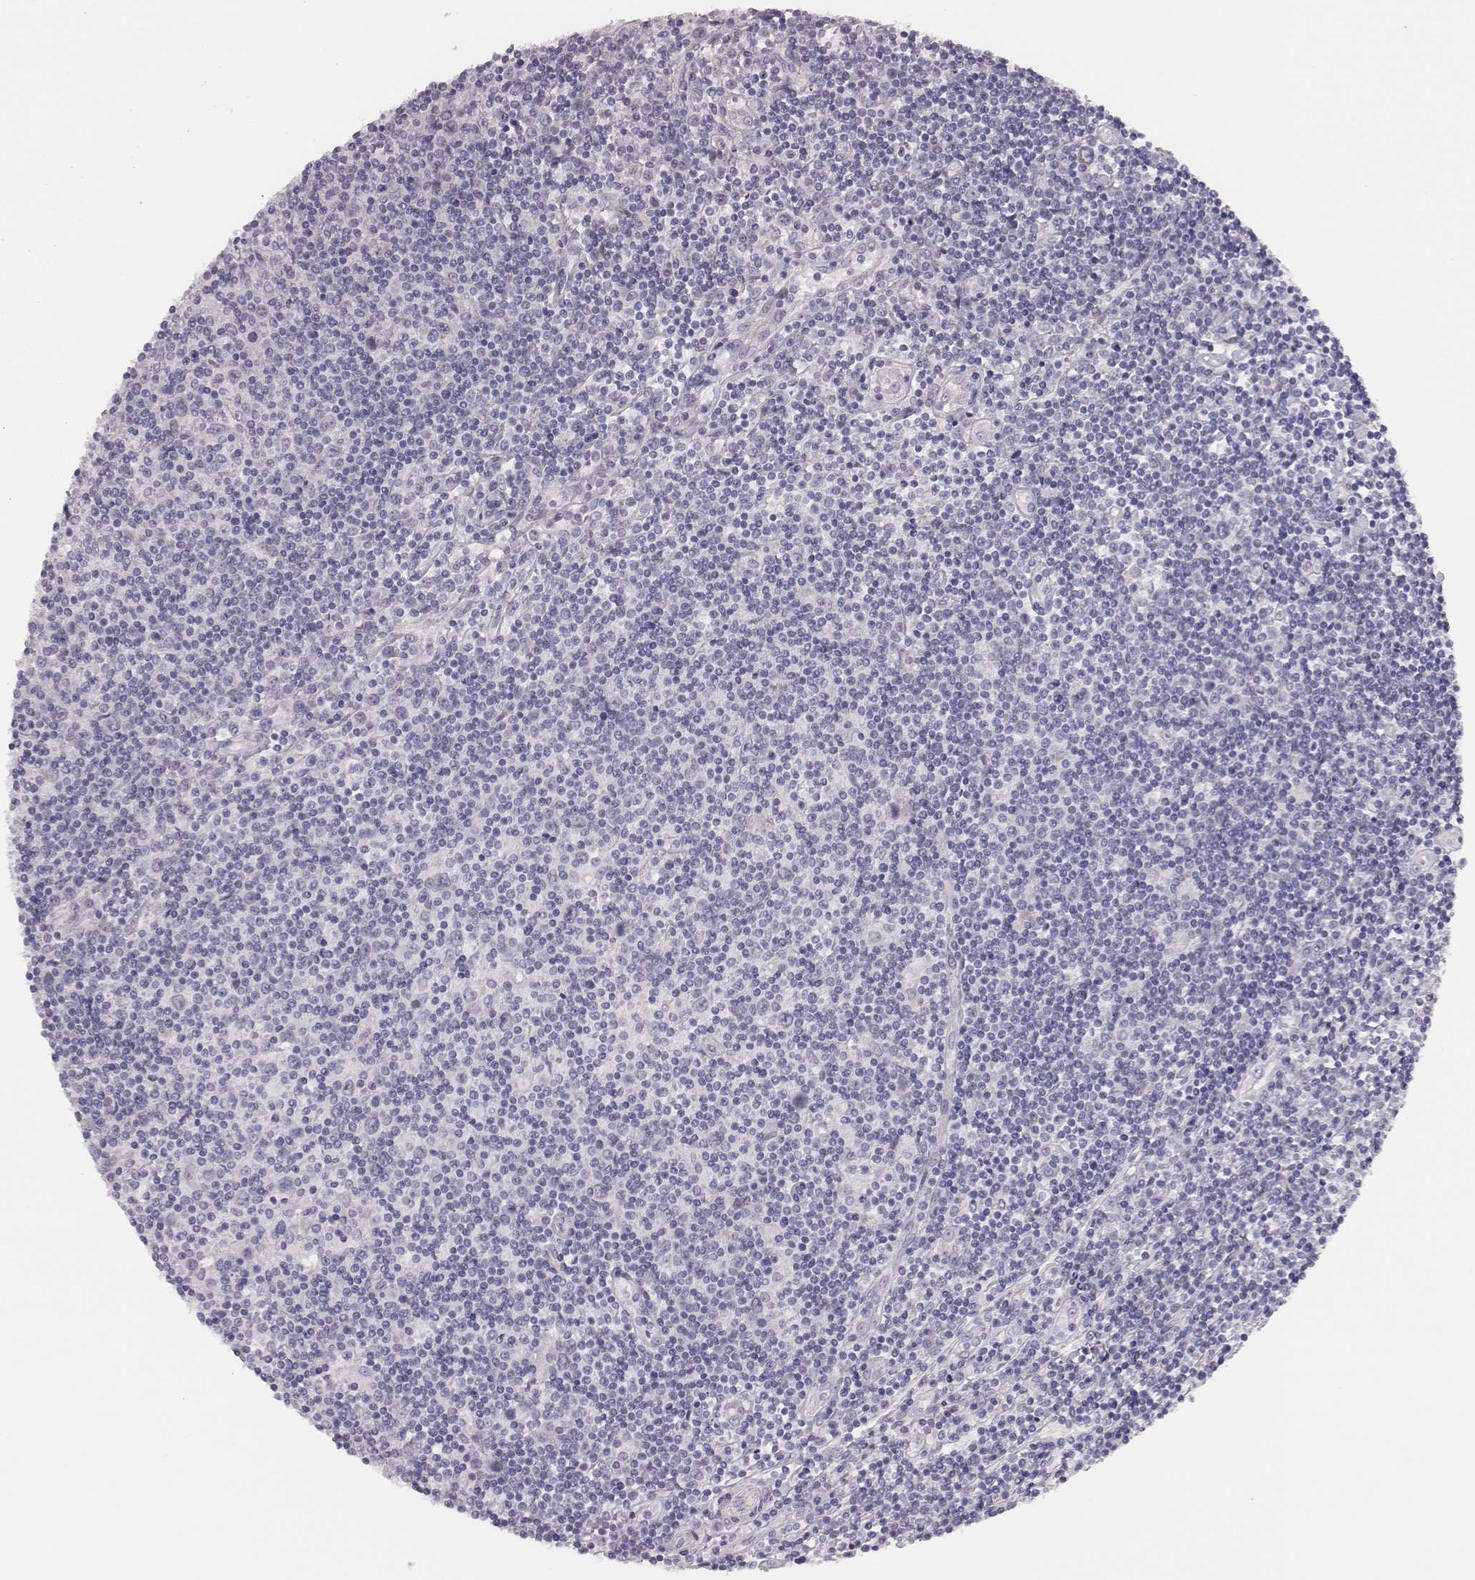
{"staining": {"intensity": "negative", "quantity": "none", "location": "none"}, "tissue": "lymphoma", "cell_type": "Tumor cells", "image_type": "cancer", "snomed": [{"axis": "morphology", "description": "Hodgkin's disease, NOS"}, {"axis": "topography", "description": "Lymph node"}], "caption": "Lymphoma stained for a protein using IHC displays no expression tumor cells.", "gene": "SCML2", "patient": {"sex": "male", "age": 40}}